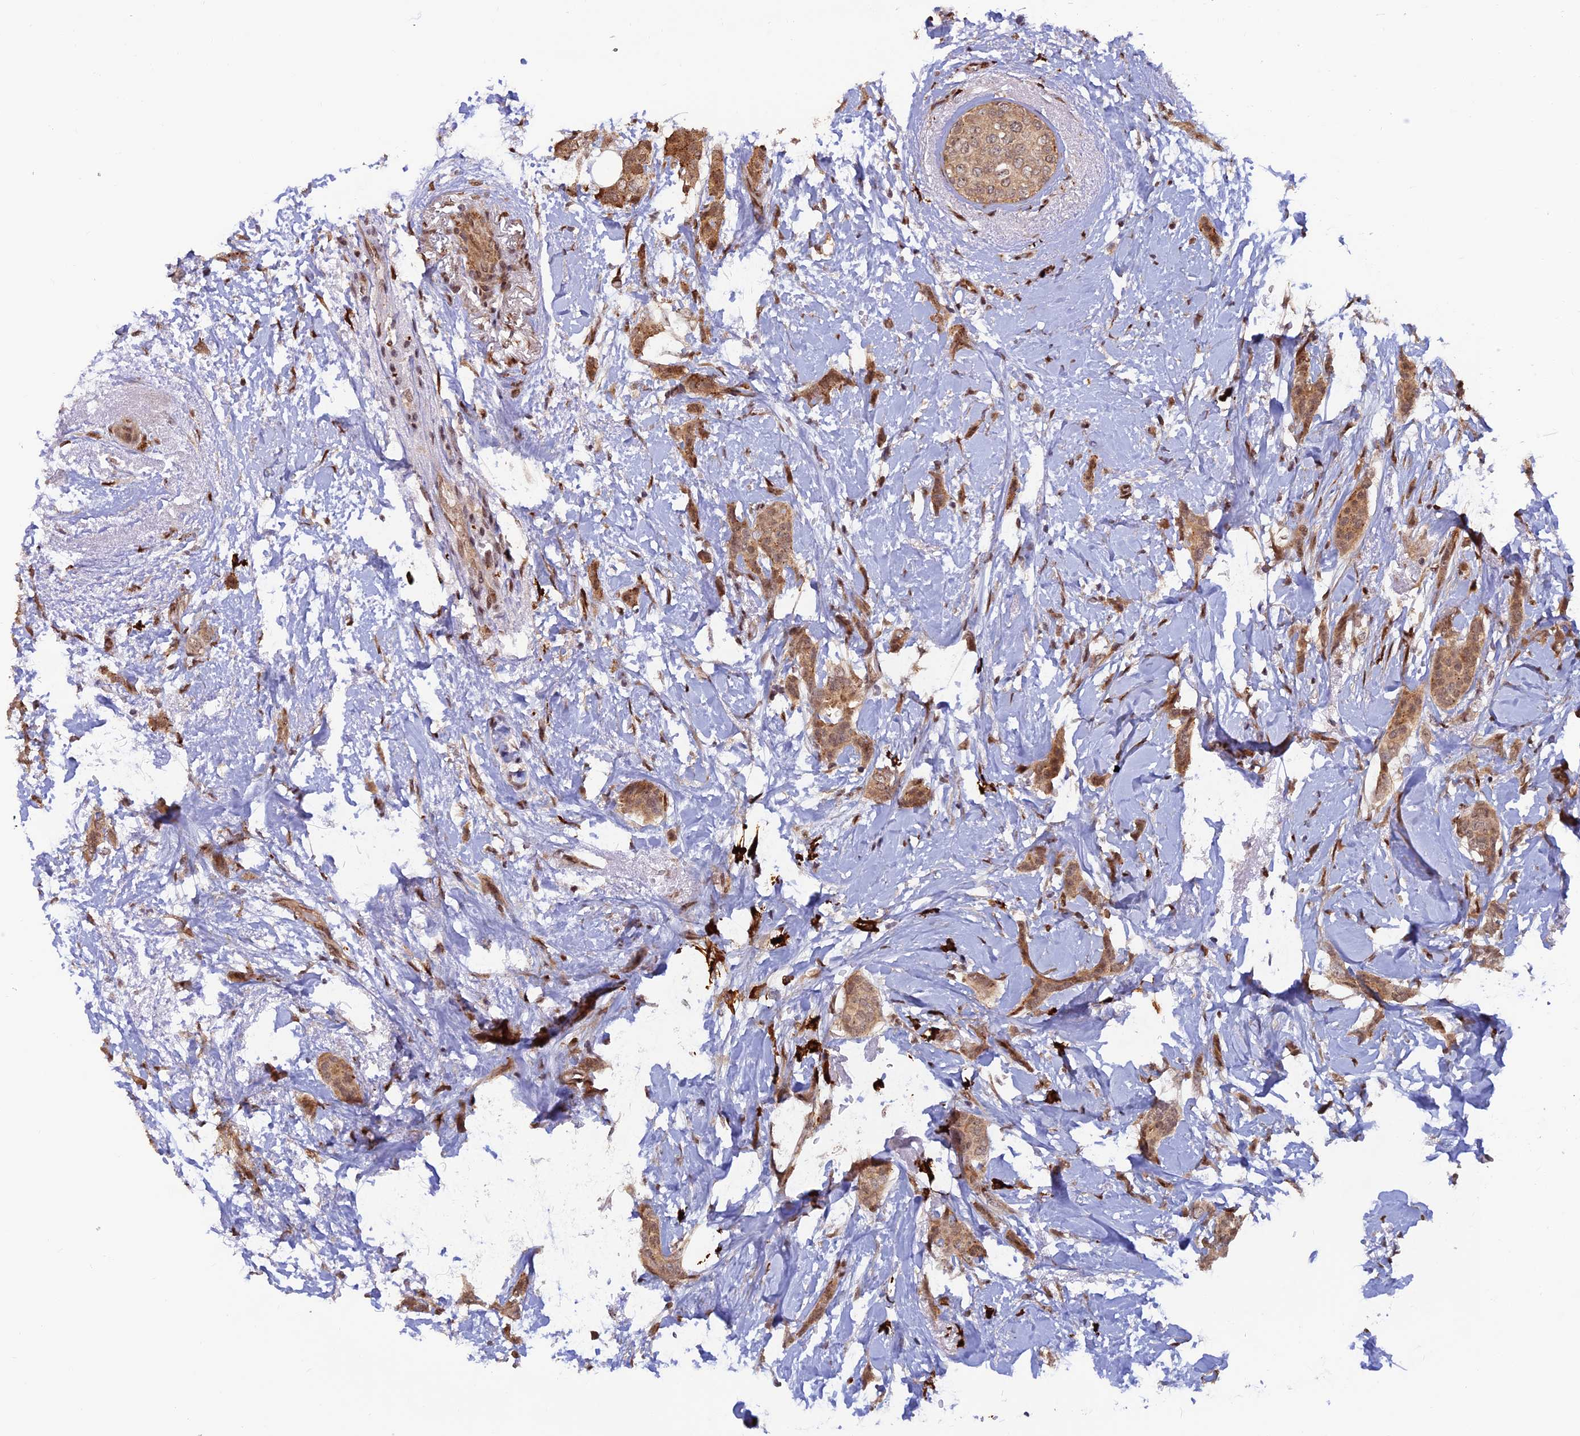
{"staining": {"intensity": "moderate", "quantity": ">75%", "location": "cytoplasmic/membranous,nuclear"}, "tissue": "breast cancer", "cell_type": "Tumor cells", "image_type": "cancer", "snomed": [{"axis": "morphology", "description": "Duct carcinoma"}, {"axis": "topography", "description": "Breast"}], "caption": "Protein positivity by IHC exhibits moderate cytoplasmic/membranous and nuclear expression in approximately >75% of tumor cells in breast cancer (invasive ductal carcinoma). Using DAB (brown) and hematoxylin (blue) stains, captured at high magnification using brightfield microscopy.", "gene": "ZNF565", "patient": {"sex": "female", "age": 72}}